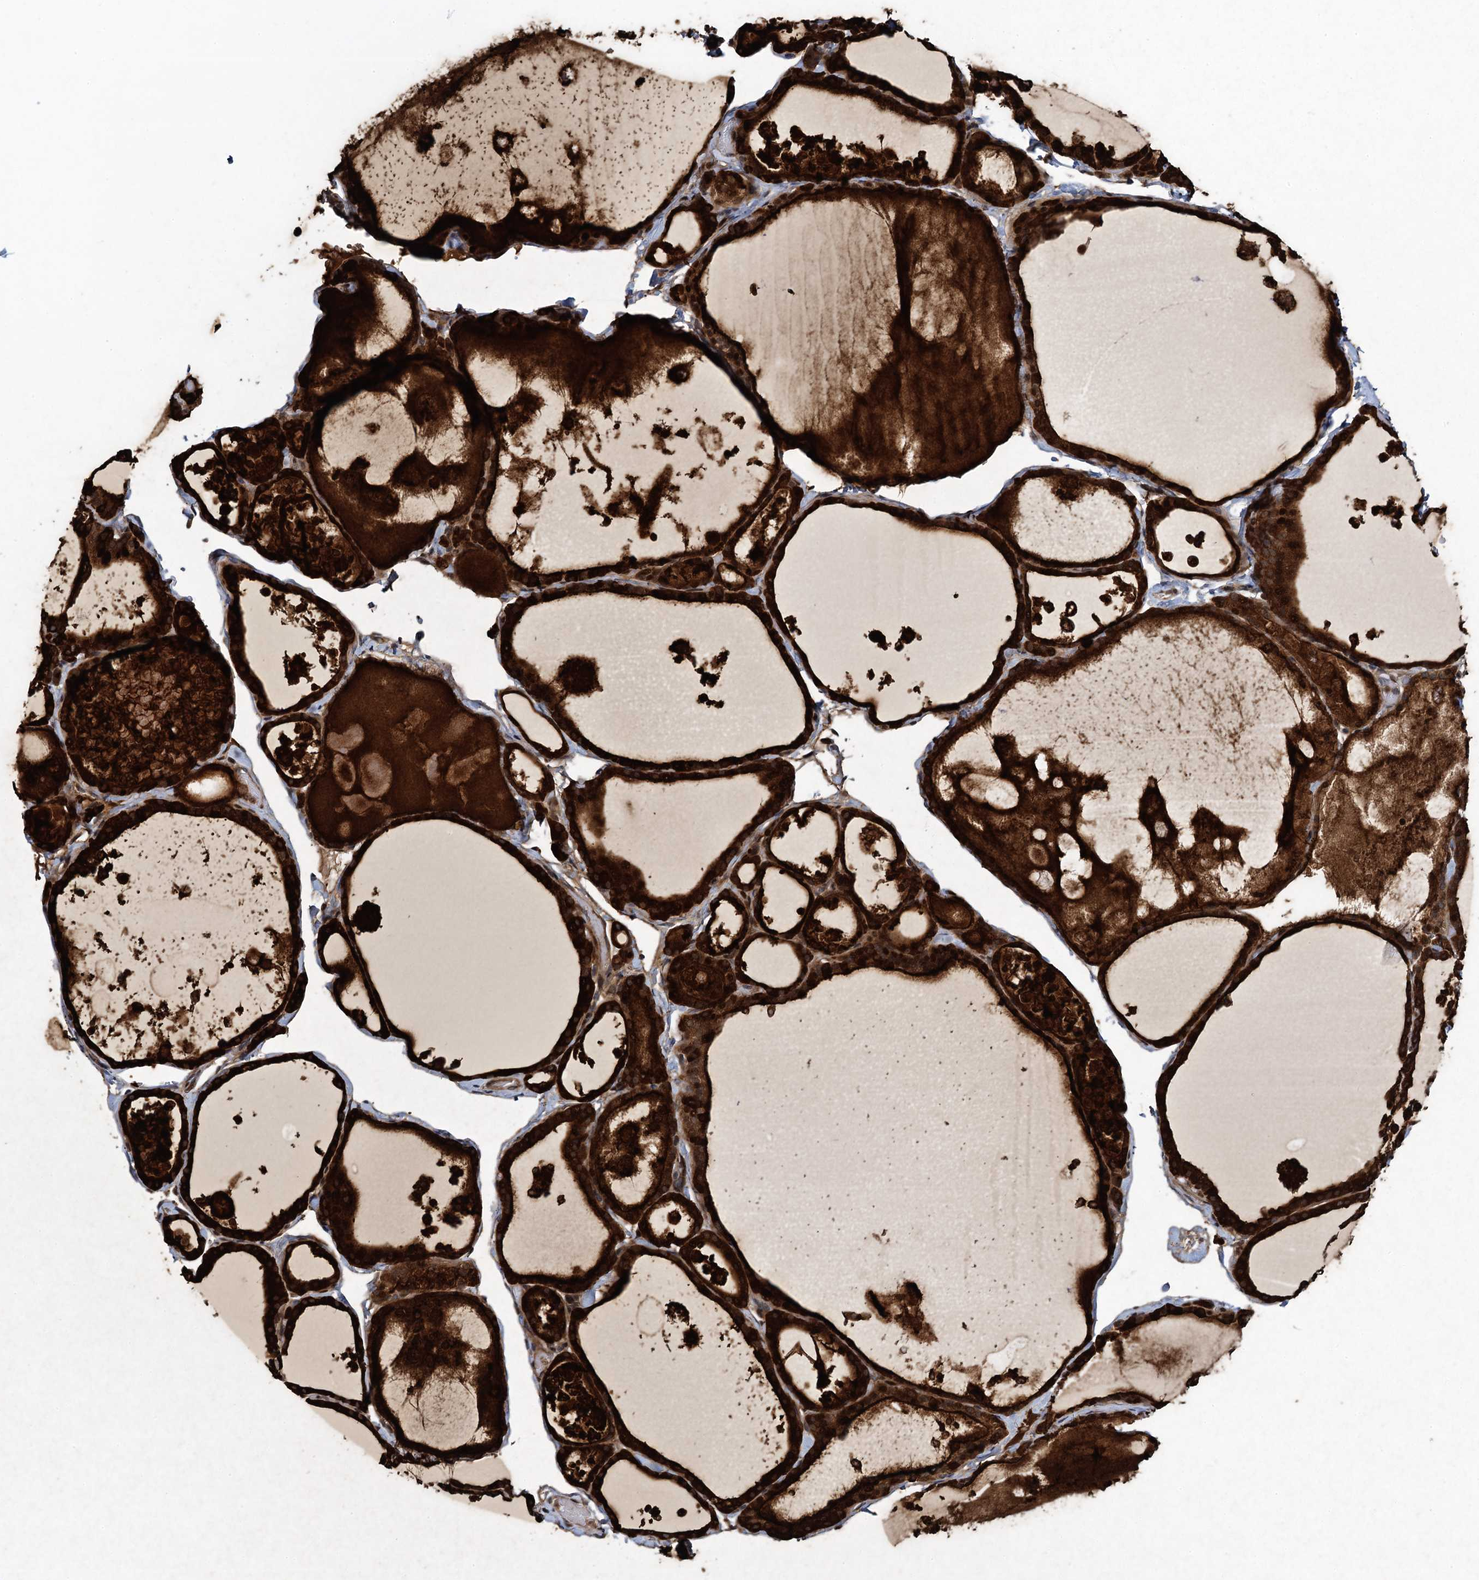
{"staining": {"intensity": "strong", "quantity": ">75%", "location": "cytoplasmic/membranous,nuclear"}, "tissue": "thyroid gland", "cell_type": "Glandular cells", "image_type": "normal", "snomed": [{"axis": "morphology", "description": "Normal tissue, NOS"}, {"axis": "topography", "description": "Thyroid gland"}], "caption": "This is a histology image of IHC staining of normal thyroid gland, which shows strong expression in the cytoplasmic/membranous,nuclear of glandular cells.", "gene": "ATOSA", "patient": {"sex": "male", "age": 56}}